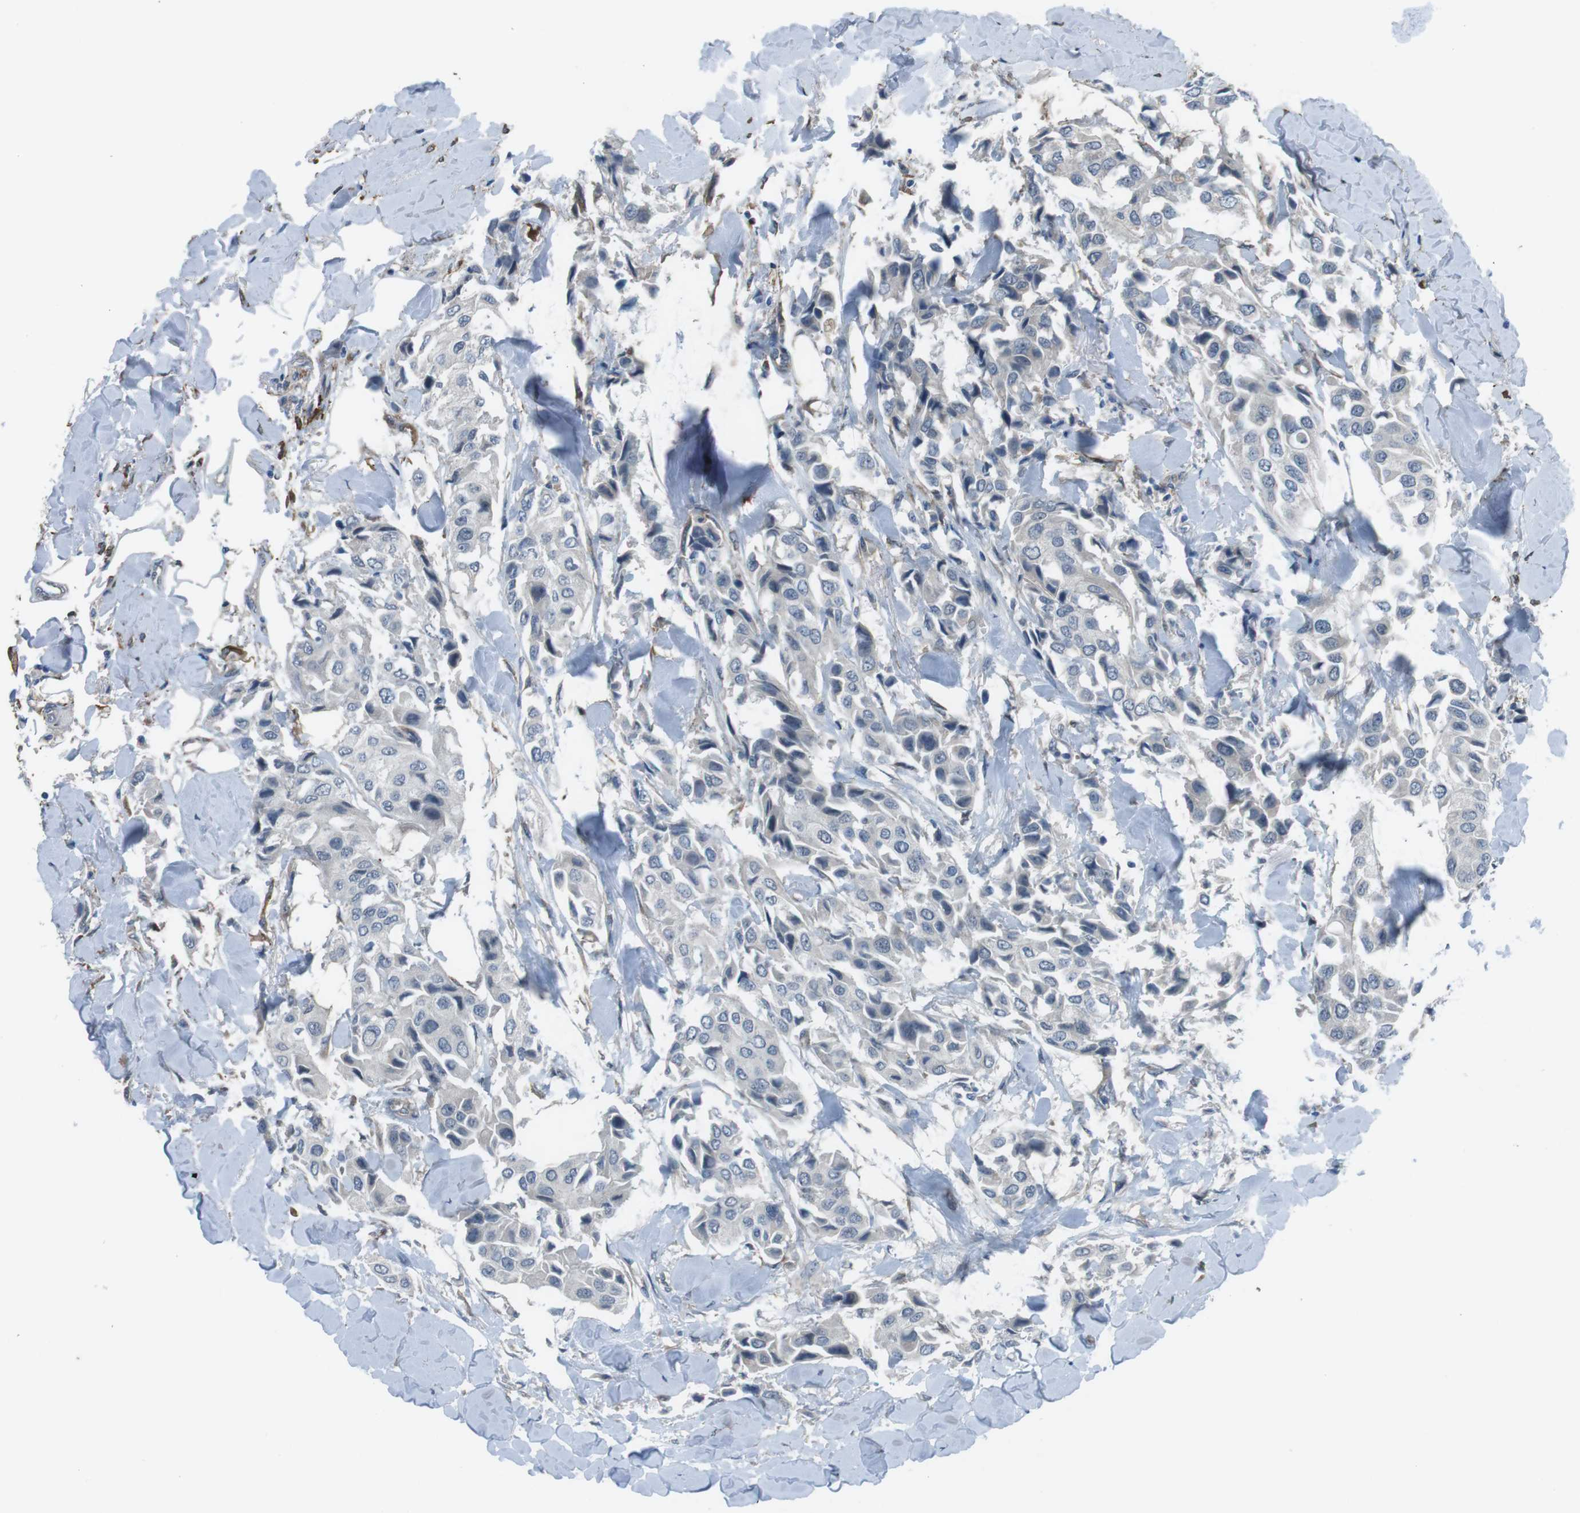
{"staining": {"intensity": "negative", "quantity": "none", "location": "none"}, "tissue": "breast cancer", "cell_type": "Tumor cells", "image_type": "cancer", "snomed": [{"axis": "morphology", "description": "Duct carcinoma"}, {"axis": "topography", "description": "Breast"}], "caption": "This micrograph is of breast cancer stained with IHC to label a protein in brown with the nuclei are counter-stained blue. There is no expression in tumor cells. Brightfield microscopy of IHC stained with DAB (3,3'-diaminobenzidine) (brown) and hematoxylin (blue), captured at high magnification.", "gene": "ANK2", "patient": {"sex": "female", "age": 80}}